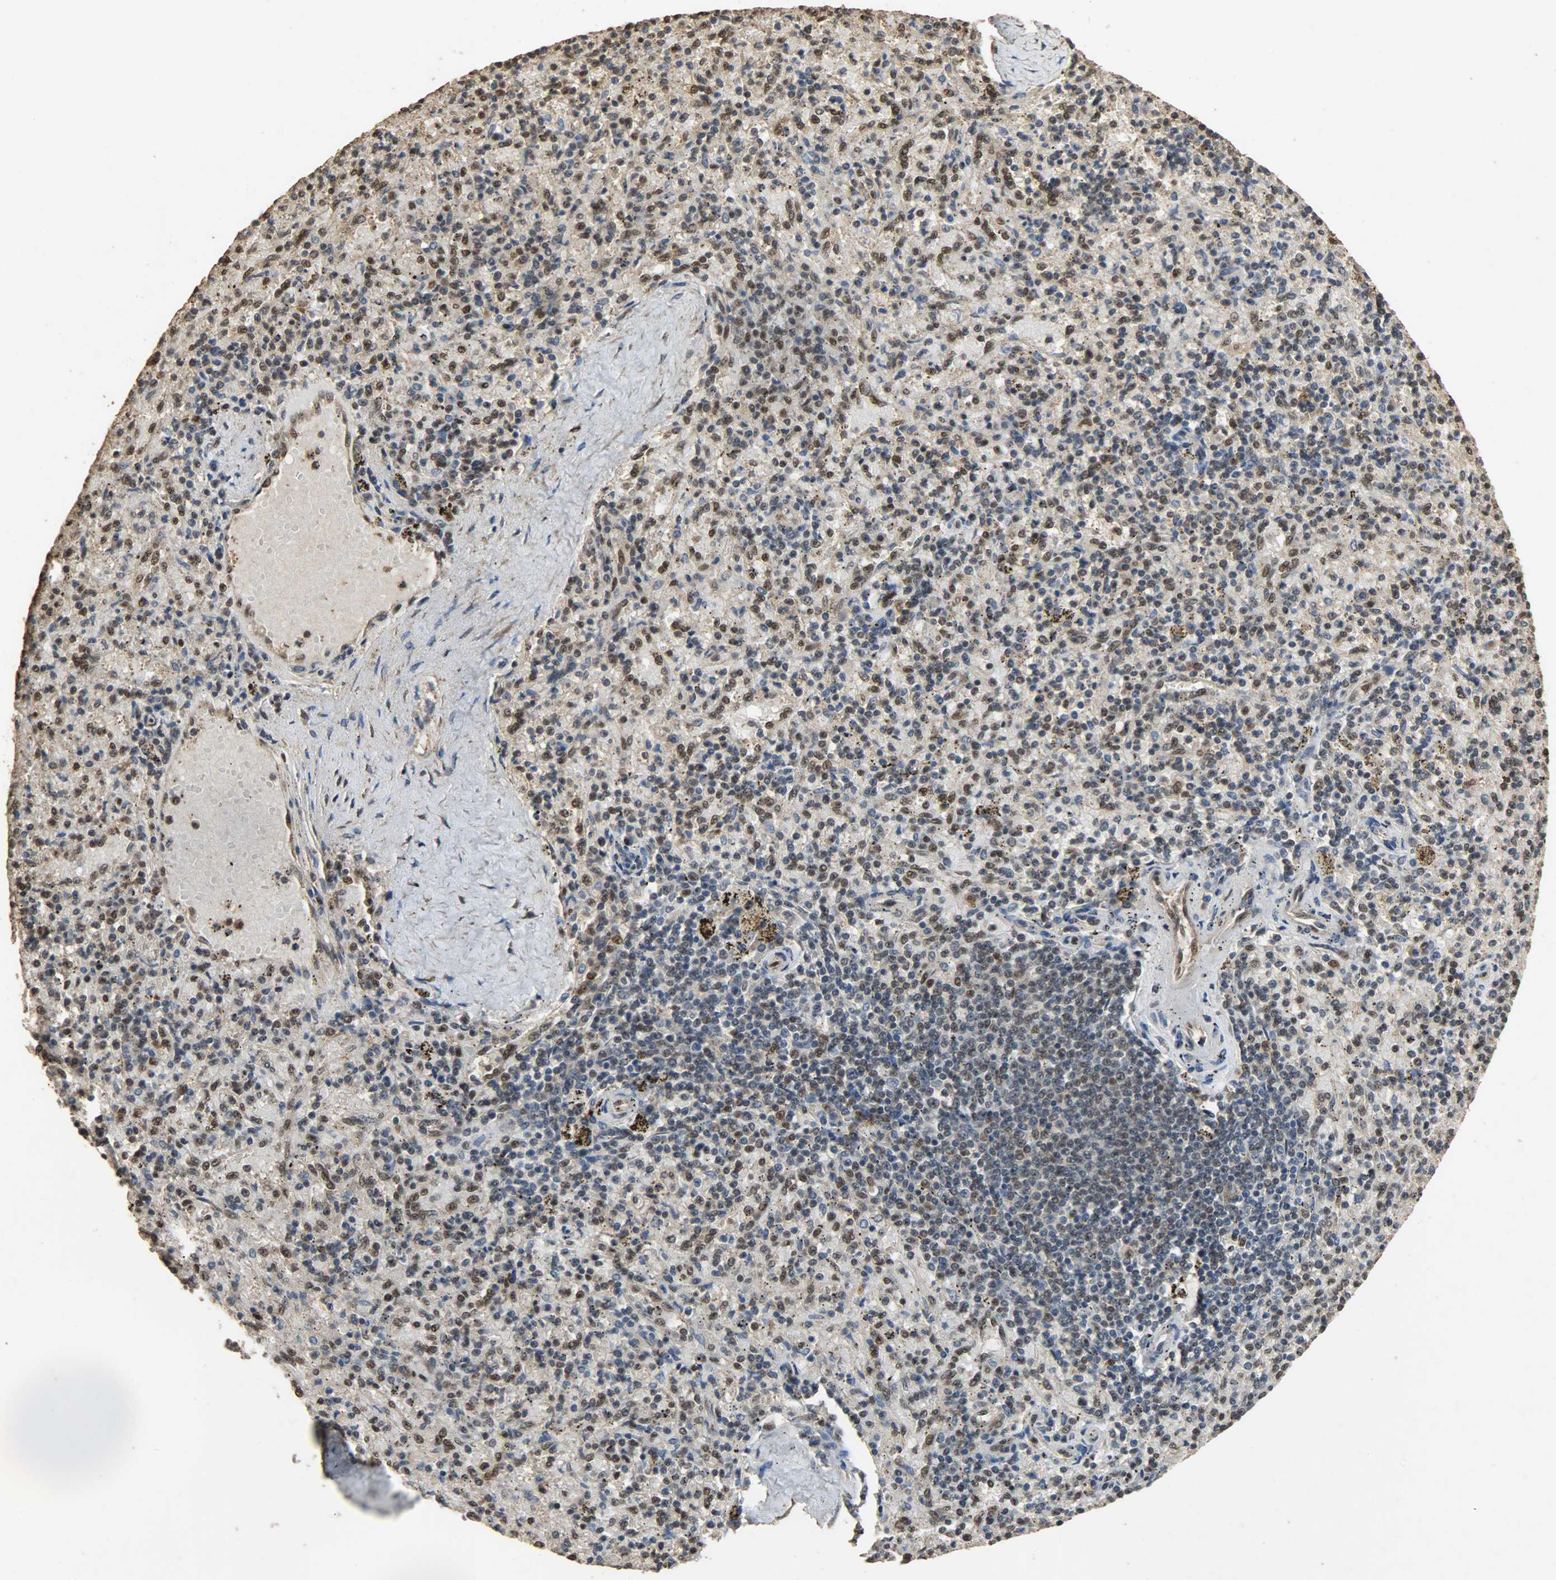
{"staining": {"intensity": "strong", "quantity": "25%-75%", "location": "nuclear"}, "tissue": "spleen", "cell_type": "Cells in red pulp", "image_type": "normal", "snomed": [{"axis": "morphology", "description": "Normal tissue, NOS"}, {"axis": "topography", "description": "Spleen"}], "caption": "IHC (DAB) staining of benign human spleen shows strong nuclear protein expression in about 25%-75% of cells in red pulp. The staining is performed using DAB brown chromogen to label protein expression. The nuclei are counter-stained blue using hematoxylin.", "gene": "CCNT2", "patient": {"sex": "female", "age": 43}}